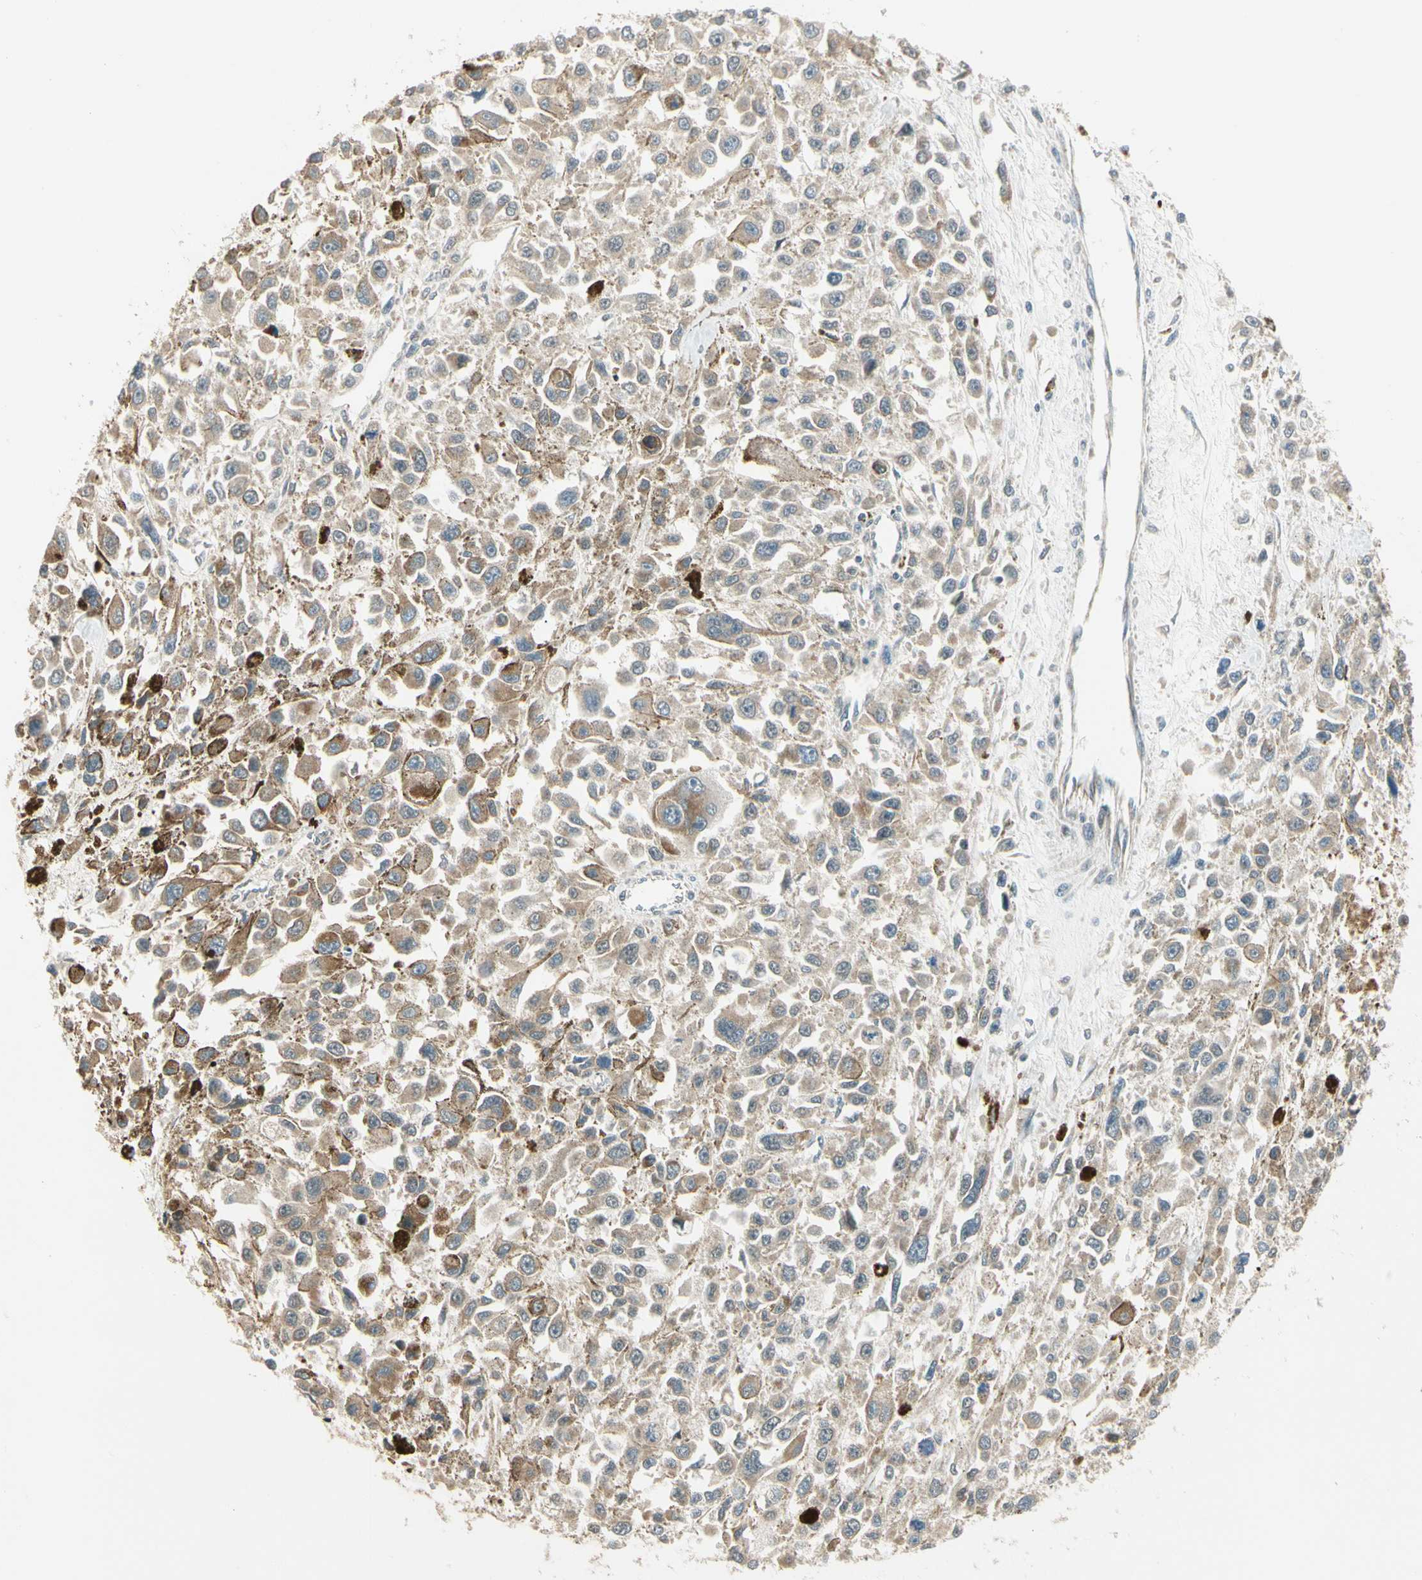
{"staining": {"intensity": "weak", "quantity": ">75%", "location": "cytoplasmic/membranous"}, "tissue": "melanoma", "cell_type": "Tumor cells", "image_type": "cancer", "snomed": [{"axis": "morphology", "description": "Malignant melanoma, Metastatic site"}, {"axis": "topography", "description": "Lymph node"}], "caption": "Malignant melanoma (metastatic site) stained with DAB IHC shows low levels of weak cytoplasmic/membranous positivity in about >75% of tumor cells. (DAB (3,3'-diaminobenzidine) IHC, brown staining for protein, blue staining for nuclei).", "gene": "KHDC4", "patient": {"sex": "male", "age": 59}}